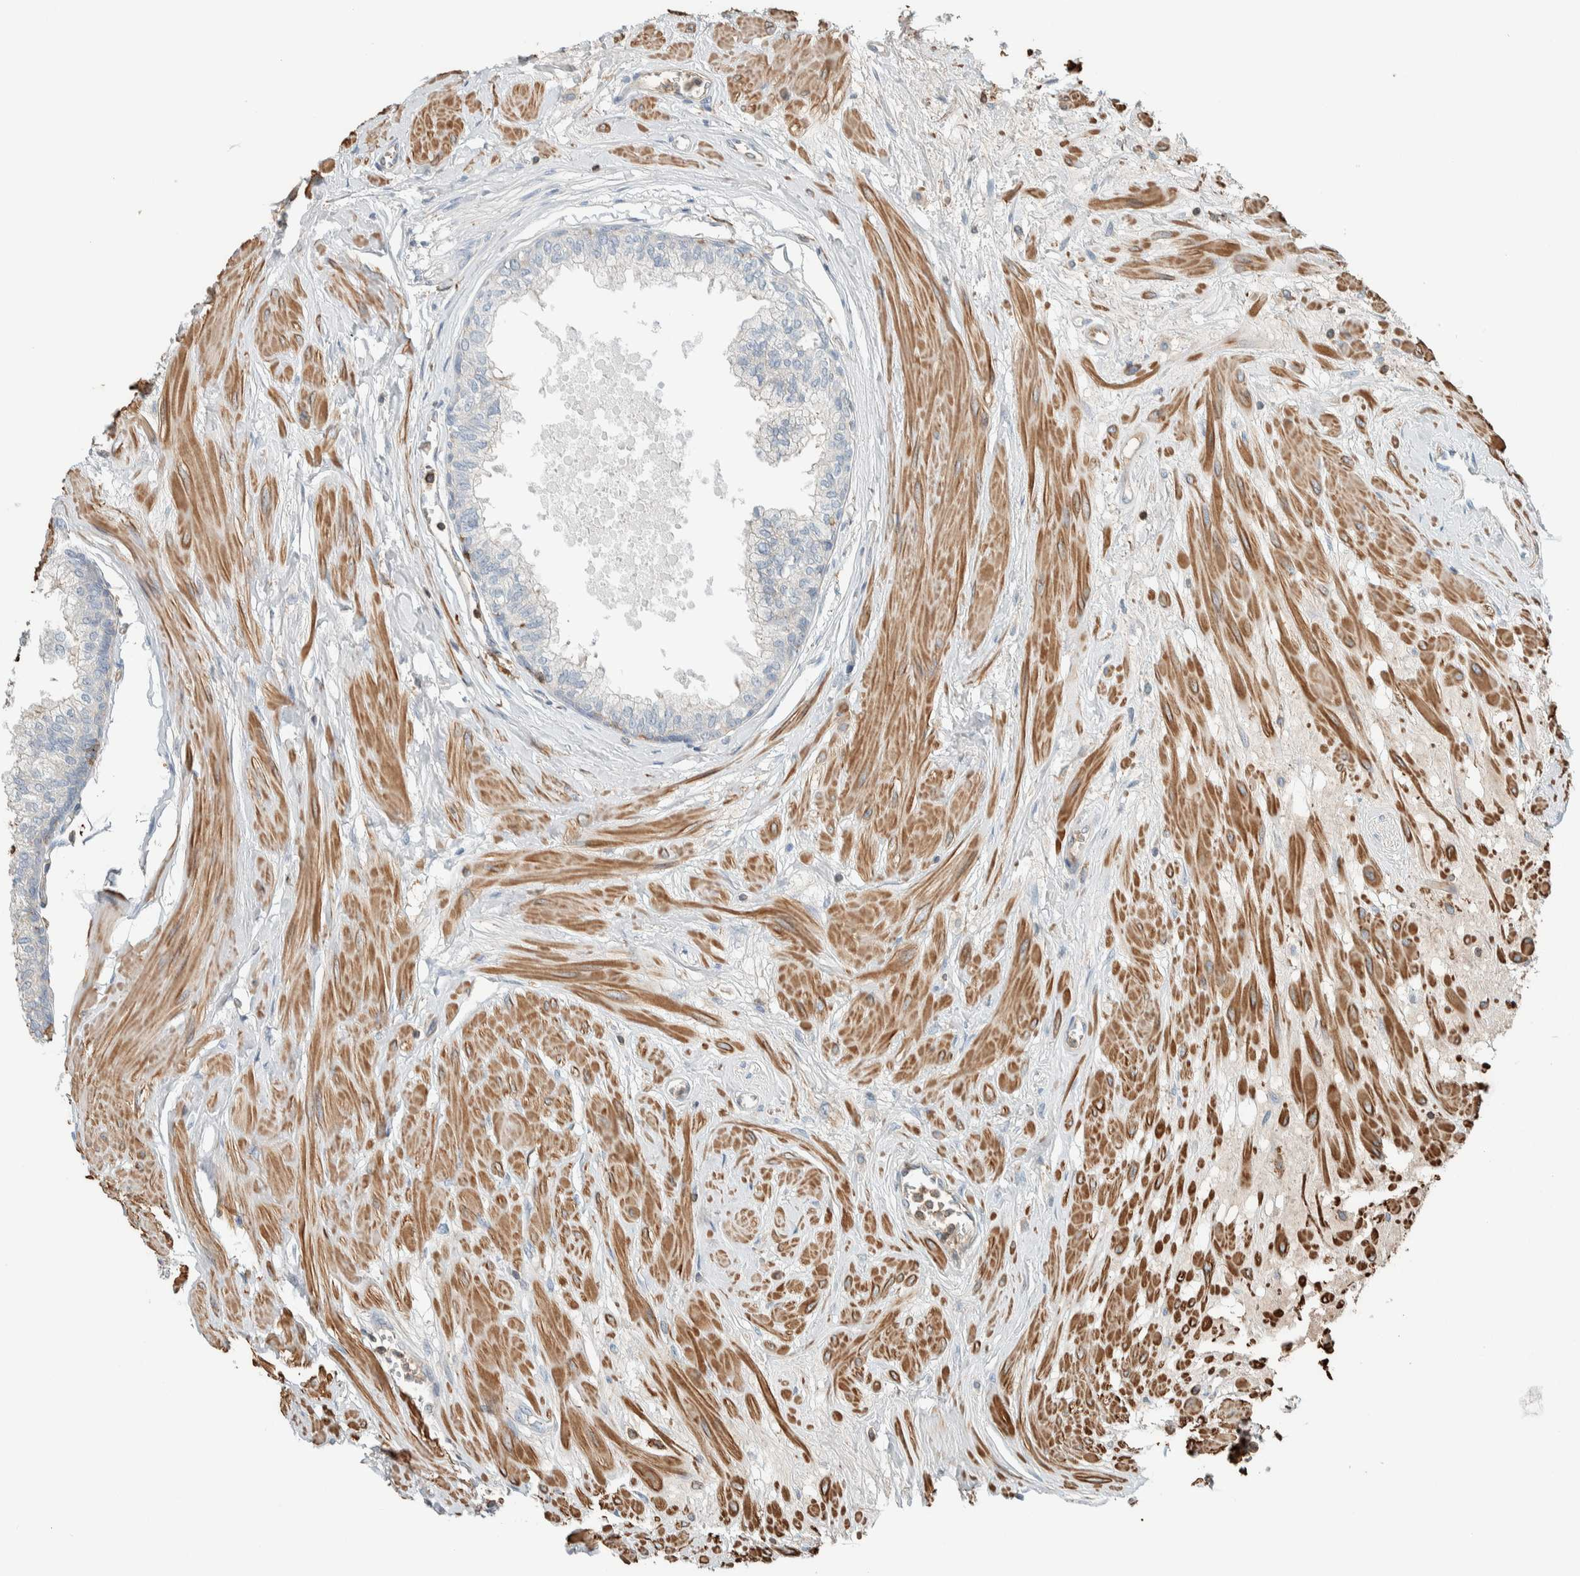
{"staining": {"intensity": "moderate", "quantity": "25%-75%", "location": "cytoplasmic/membranous"}, "tissue": "seminal vesicle", "cell_type": "Glandular cells", "image_type": "normal", "snomed": [{"axis": "morphology", "description": "Normal tissue, NOS"}, {"axis": "topography", "description": "Prostate"}, {"axis": "topography", "description": "Seminal veicle"}], "caption": "Immunohistochemical staining of normal human seminal vesicle reveals 25%-75% levels of moderate cytoplasmic/membranous protein positivity in about 25%-75% of glandular cells. The staining is performed using DAB (3,3'-diaminobenzidine) brown chromogen to label protein expression. The nuclei are counter-stained blue using hematoxylin.", "gene": "CTBP2", "patient": {"sex": "male", "age": 60}}